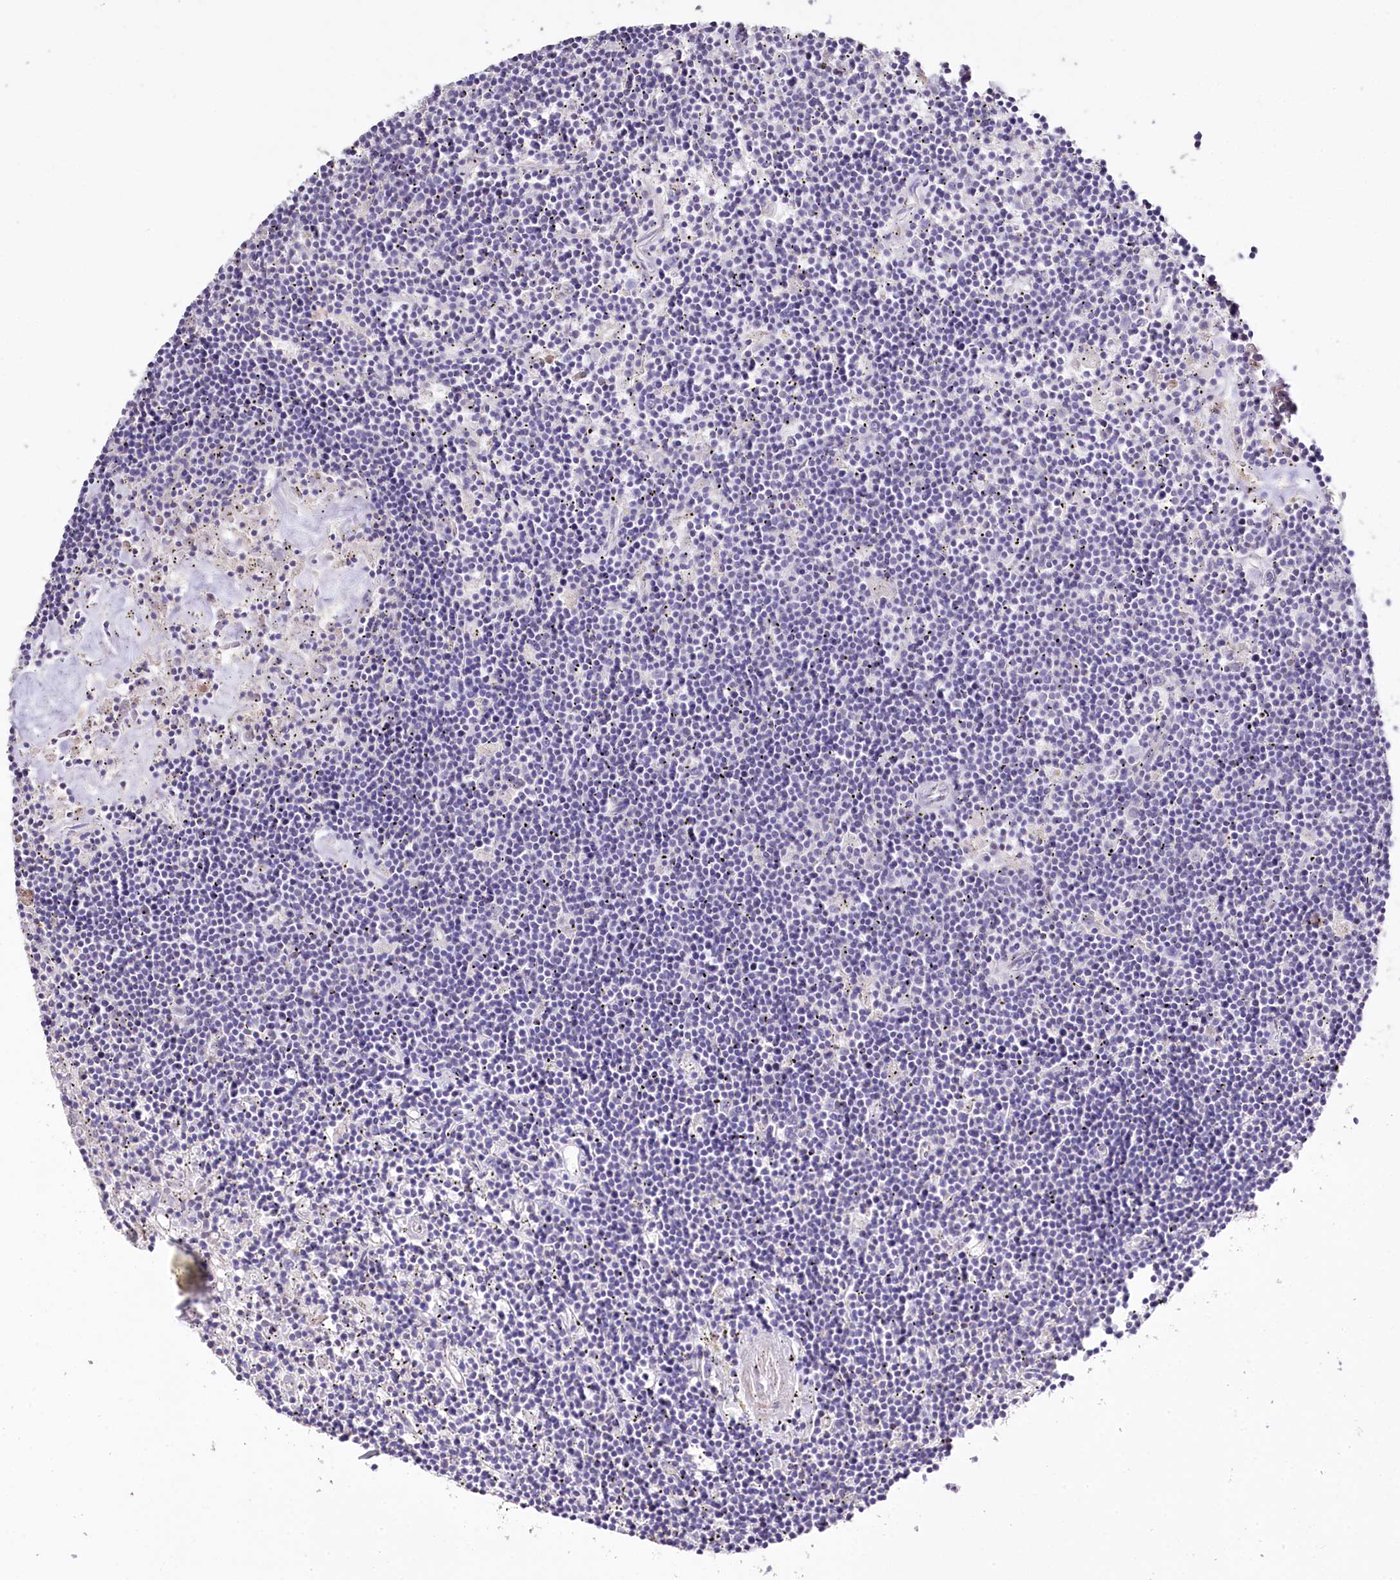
{"staining": {"intensity": "negative", "quantity": "none", "location": "none"}, "tissue": "lymphoma", "cell_type": "Tumor cells", "image_type": "cancer", "snomed": [{"axis": "morphology", "description": "Malignant lymphoma, non-Hodgkin's type, Low grade"}, {"axis": "topography", "description": "Spleen"}], "caption": "This is a photomicrograph of IHC staining of malignant lymphoma, non-Hodgkin's type (low-grade), which shows no staining in tumor cells. (DAB (3,3'-diaminobenzidine) immunohistochemistry (IHC), high magnification).", "gene": "PTER", "patient": {"sex": "male", "age": 76}}